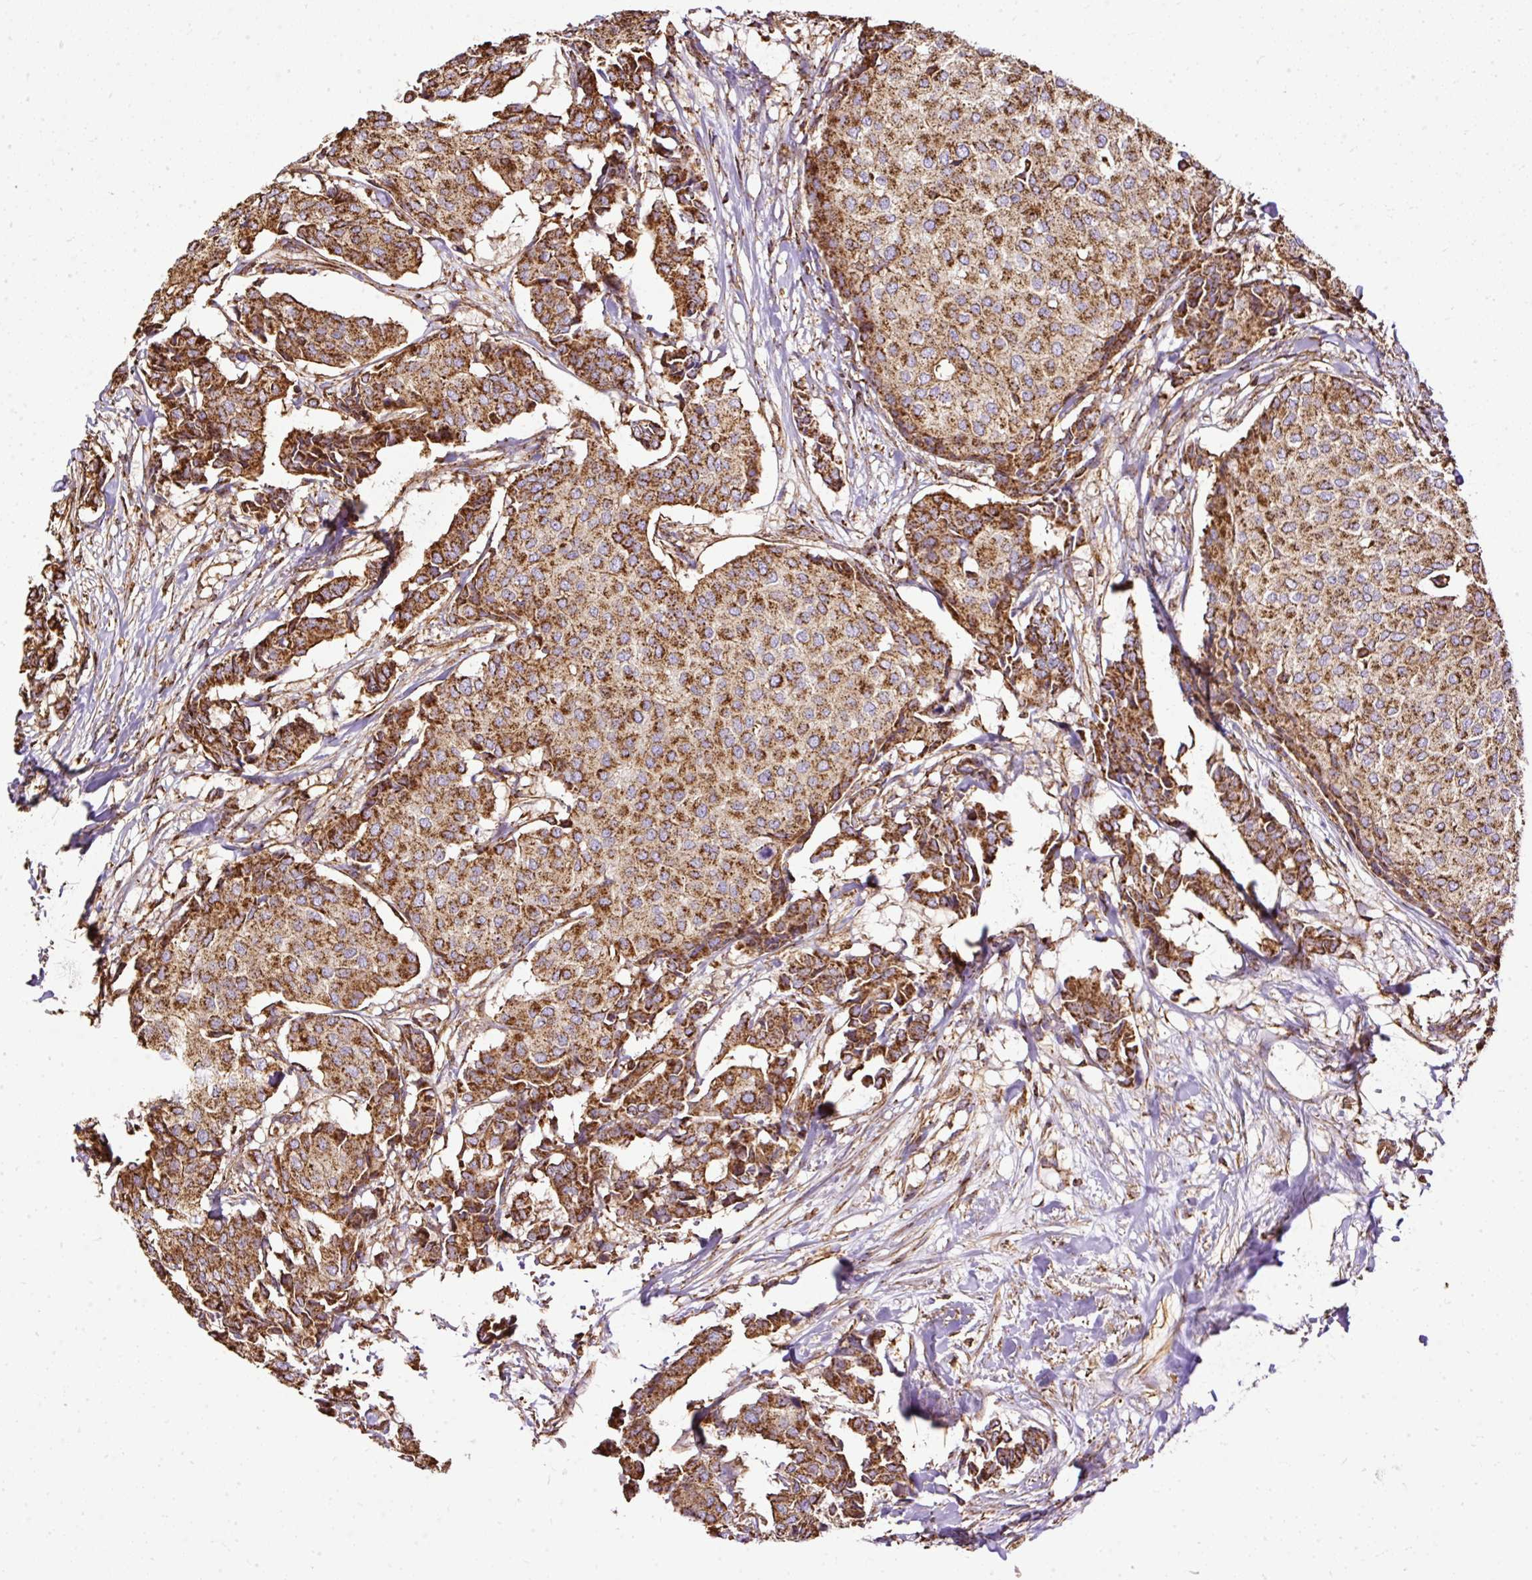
{"staining": {"intensity": "strong", "quantity": ">75%", "location": "cytoplasmic/membranous"}, "tissue": "breast cancer", "cell_type": "Tumor cells", "image_type": "cancer", "snomed": [{"axis": "morphology", "description": "Duct carcinoma"}, {"axis": "topography", "description": "Breast"}], "caption": "Immunohistochemistry of human invasive ductal carcinoma (breast) reveals high levels of strong cytoplasmic/membranous expression in about >75% of tumor cells. The staining was performed using DAB (3,3'-diaminobenzidine) to visualize the protein expression in brown, while the nuclei were stained in blue with hematoxylin (Magnification: 20x).", "gene": "KLHL11", "patient": {"sex": "female", "age": 75}}